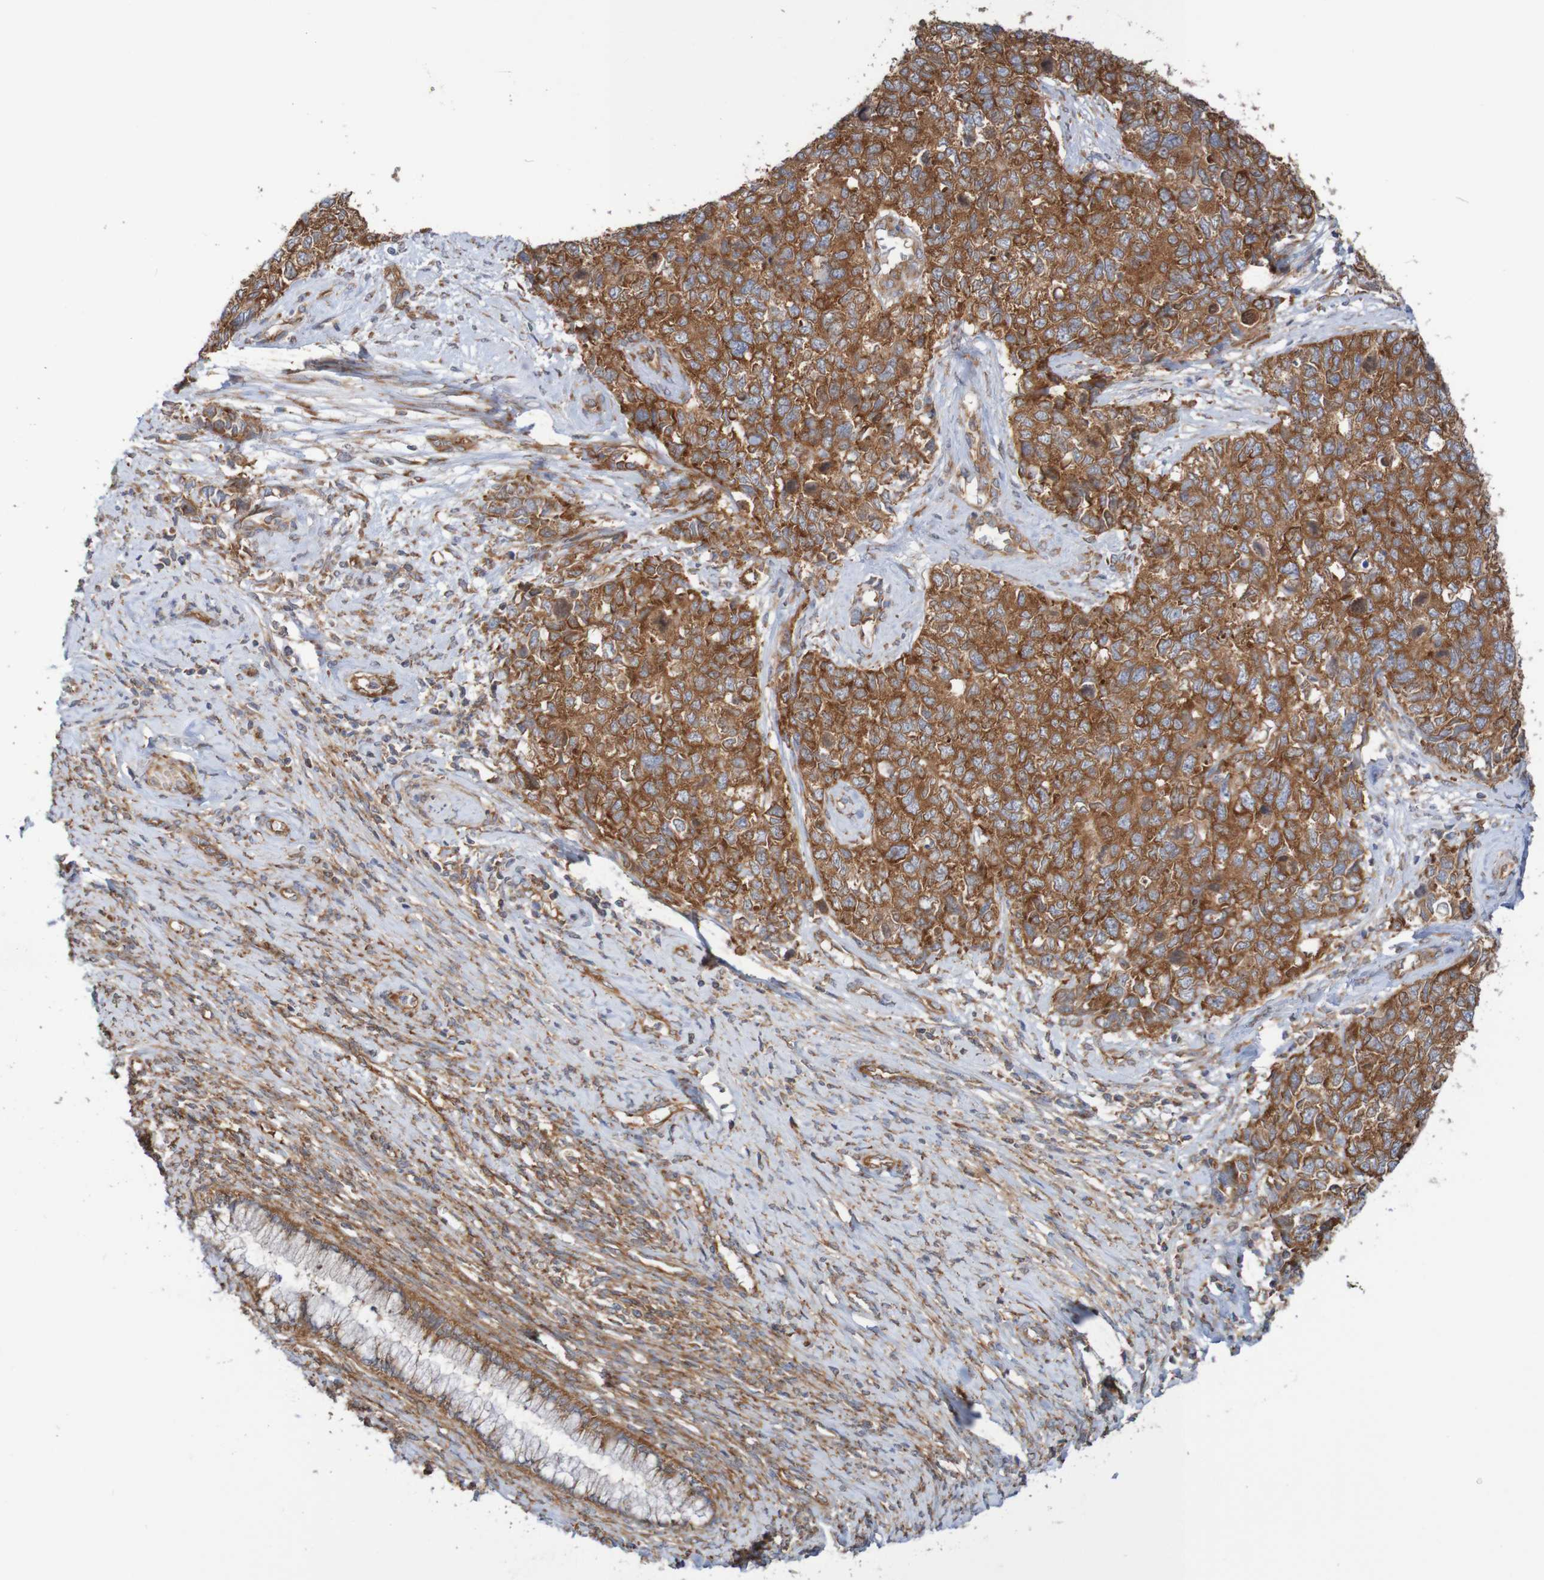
{"staining": {"intensity": "strong", "quantity": ">75%", "location": "cytoplasmic/membranous"}, "tissue": "cervical cancer", "cell_type": "Tumor cells", "image_type": "cancer", "snomed": [{"axis": "morphology", "description": "Squamous cell carcinoma, NOS"}, {"axis": "topography", "description": "Cervix"}], "caption": "Immunohistochemistry (IHC) photomicrograph of human cervical cancer (squamous cell carcinoma) stained for a protein (brown), which shows high levels of strong cytoplasmic/membranous expression in about >75% of tumor cells.", "gene": "LRRC47", "patient": {"sex": "female", "age": 63}}